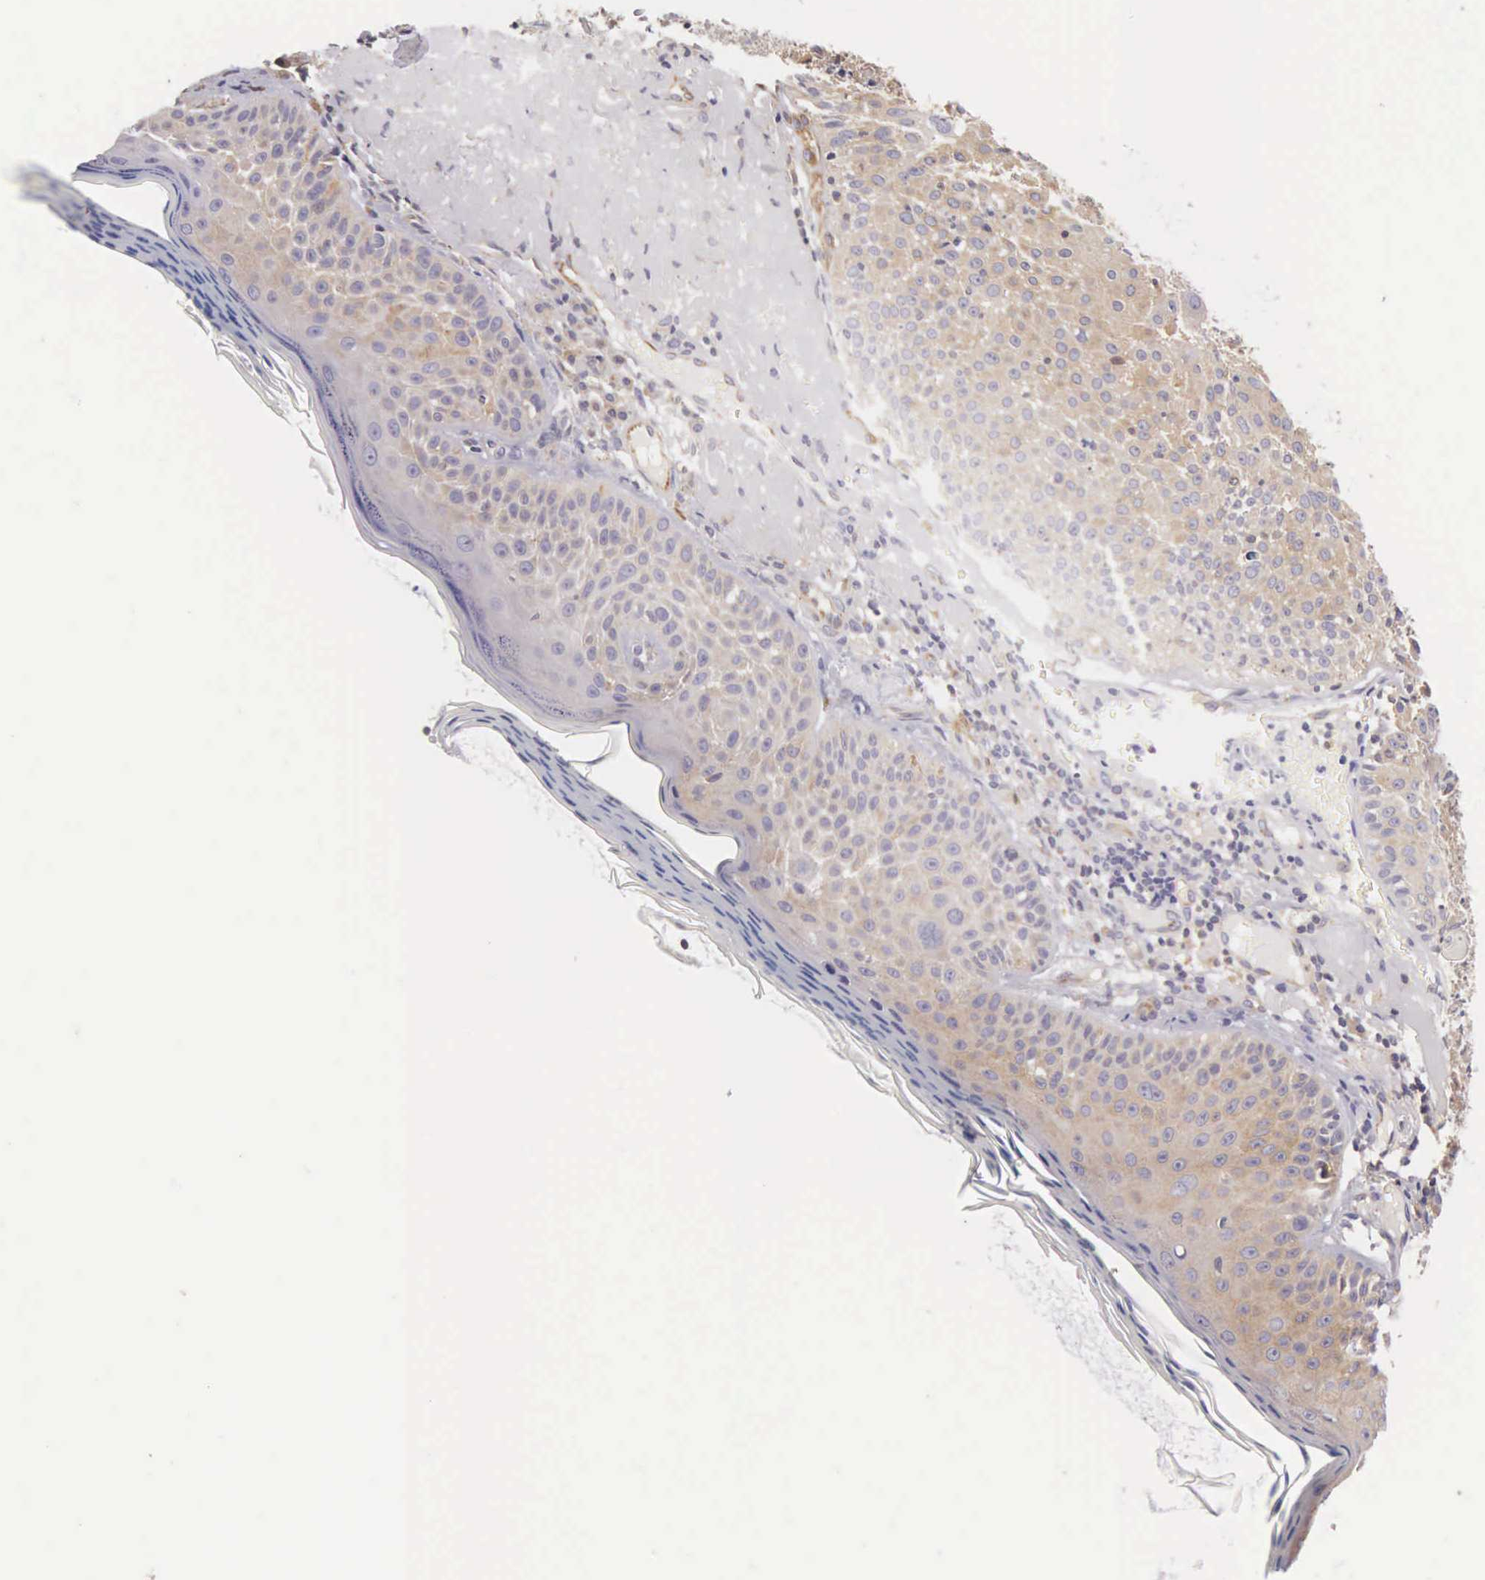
{"staining": {"intensity": "weak", "quantity": "25%-75%", "location": "cytoplasmic/membranous"}, "tissue": "skin cancer", "cell_type": "Tumor cells", "image_type": "cancer", "snomed": [{"axis": "morphology", "description": "Squamous cell carcinoma, NOS"}, {"axis": "topography", "description": "Skin"}], "caption": "About 25%-75% of tumor cells in human squamous cell carcinoma (skin) reveal weak cytoplasmic/membranous protein positivity as visualized by brown immunohistochemical staining.", "gene": "OSBPL3", "patient": {"sex": "female", "age": 89}}